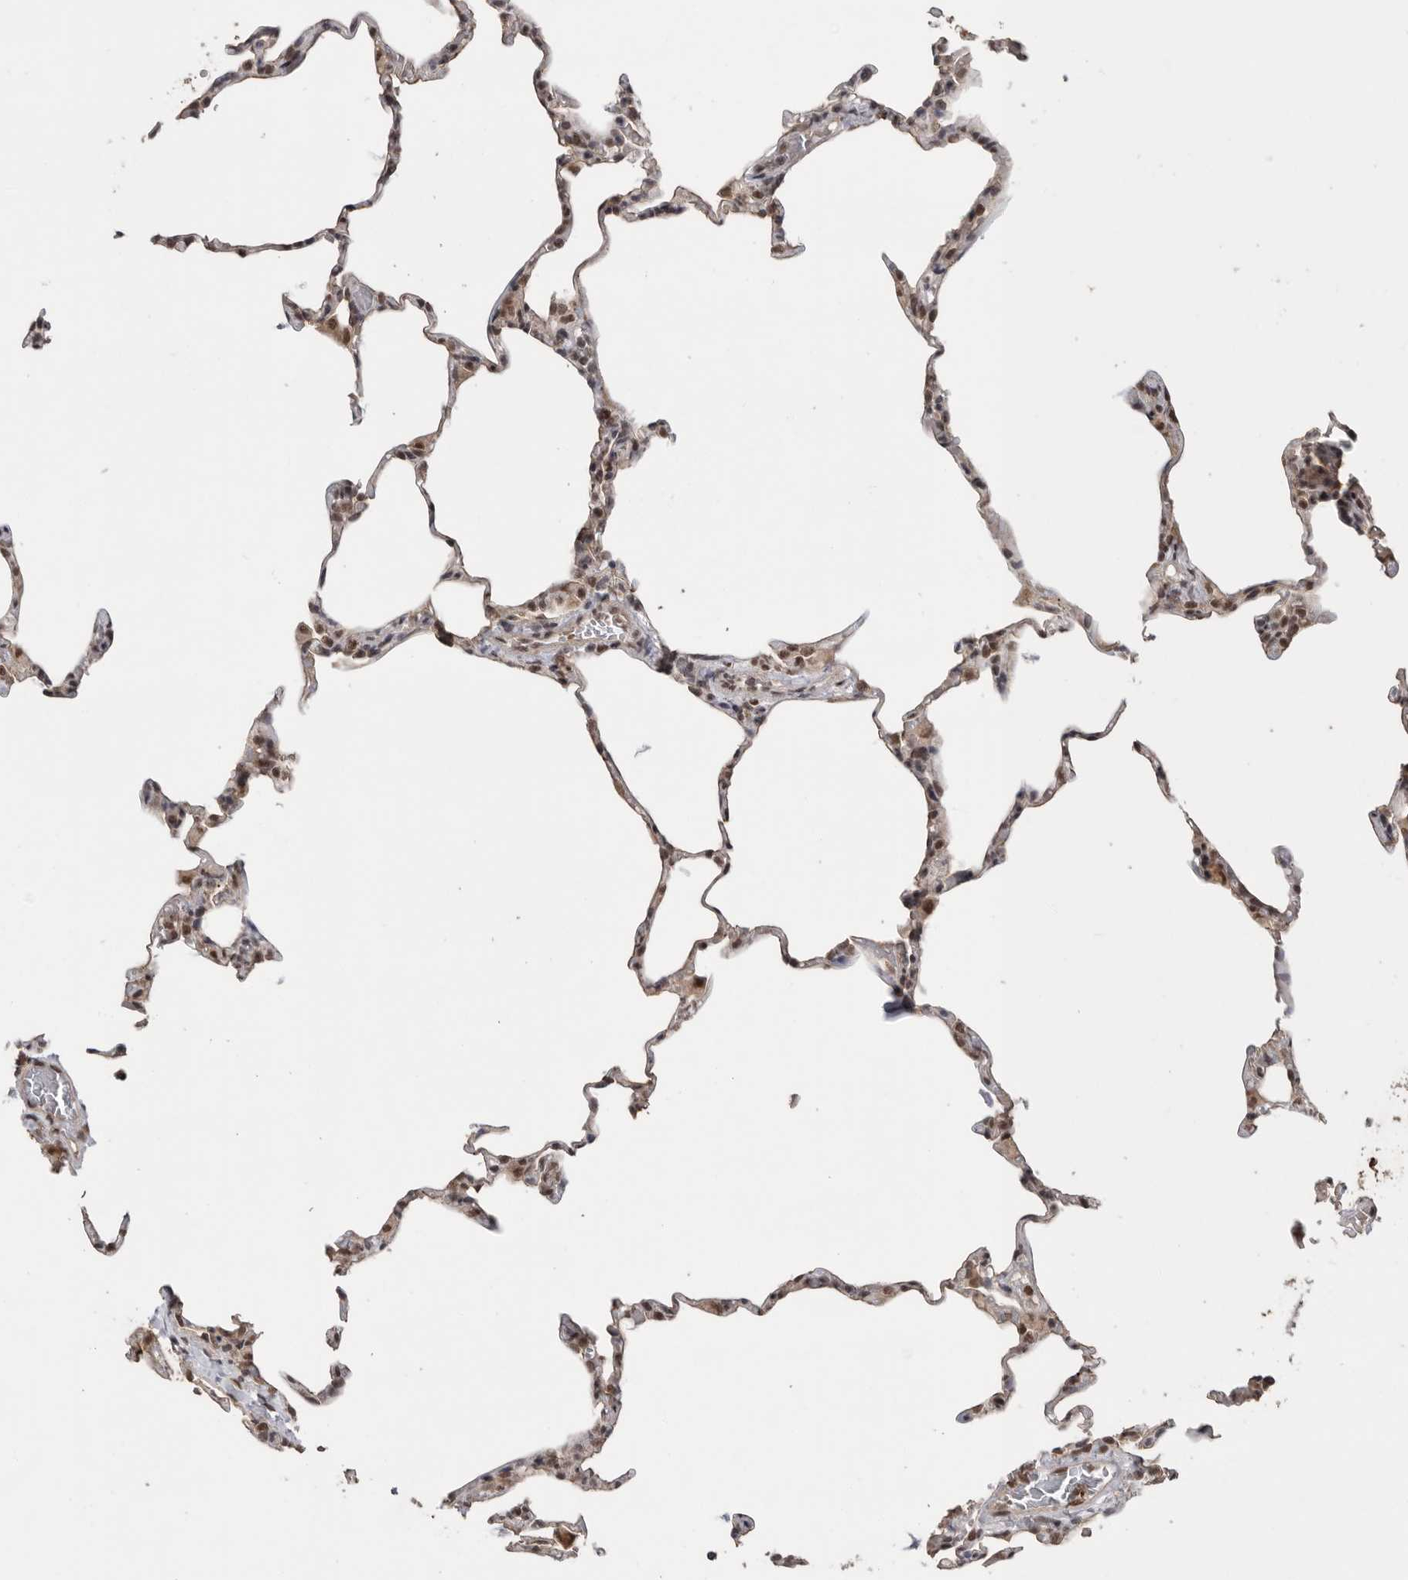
{"staining": {"intensity": "moderate", "quantity": "25%-75%", "location": "nuclear"}, "tissue": "lung", "cell_type": "Alveolar cells", "image_type": "normal", "snomed": [{"axis": "morphology", "description": "Normal tissue, NOS"}, {"axis": "topography", "description": "Lung"}], "caption": "This histopathology image reveals IHC staining of benign lung, with medium moderate nuclear staining in about 25%-75% of alveolar cells.", "gene": "PPP1R10", "patient": {"sex": "male", "age": 20}}